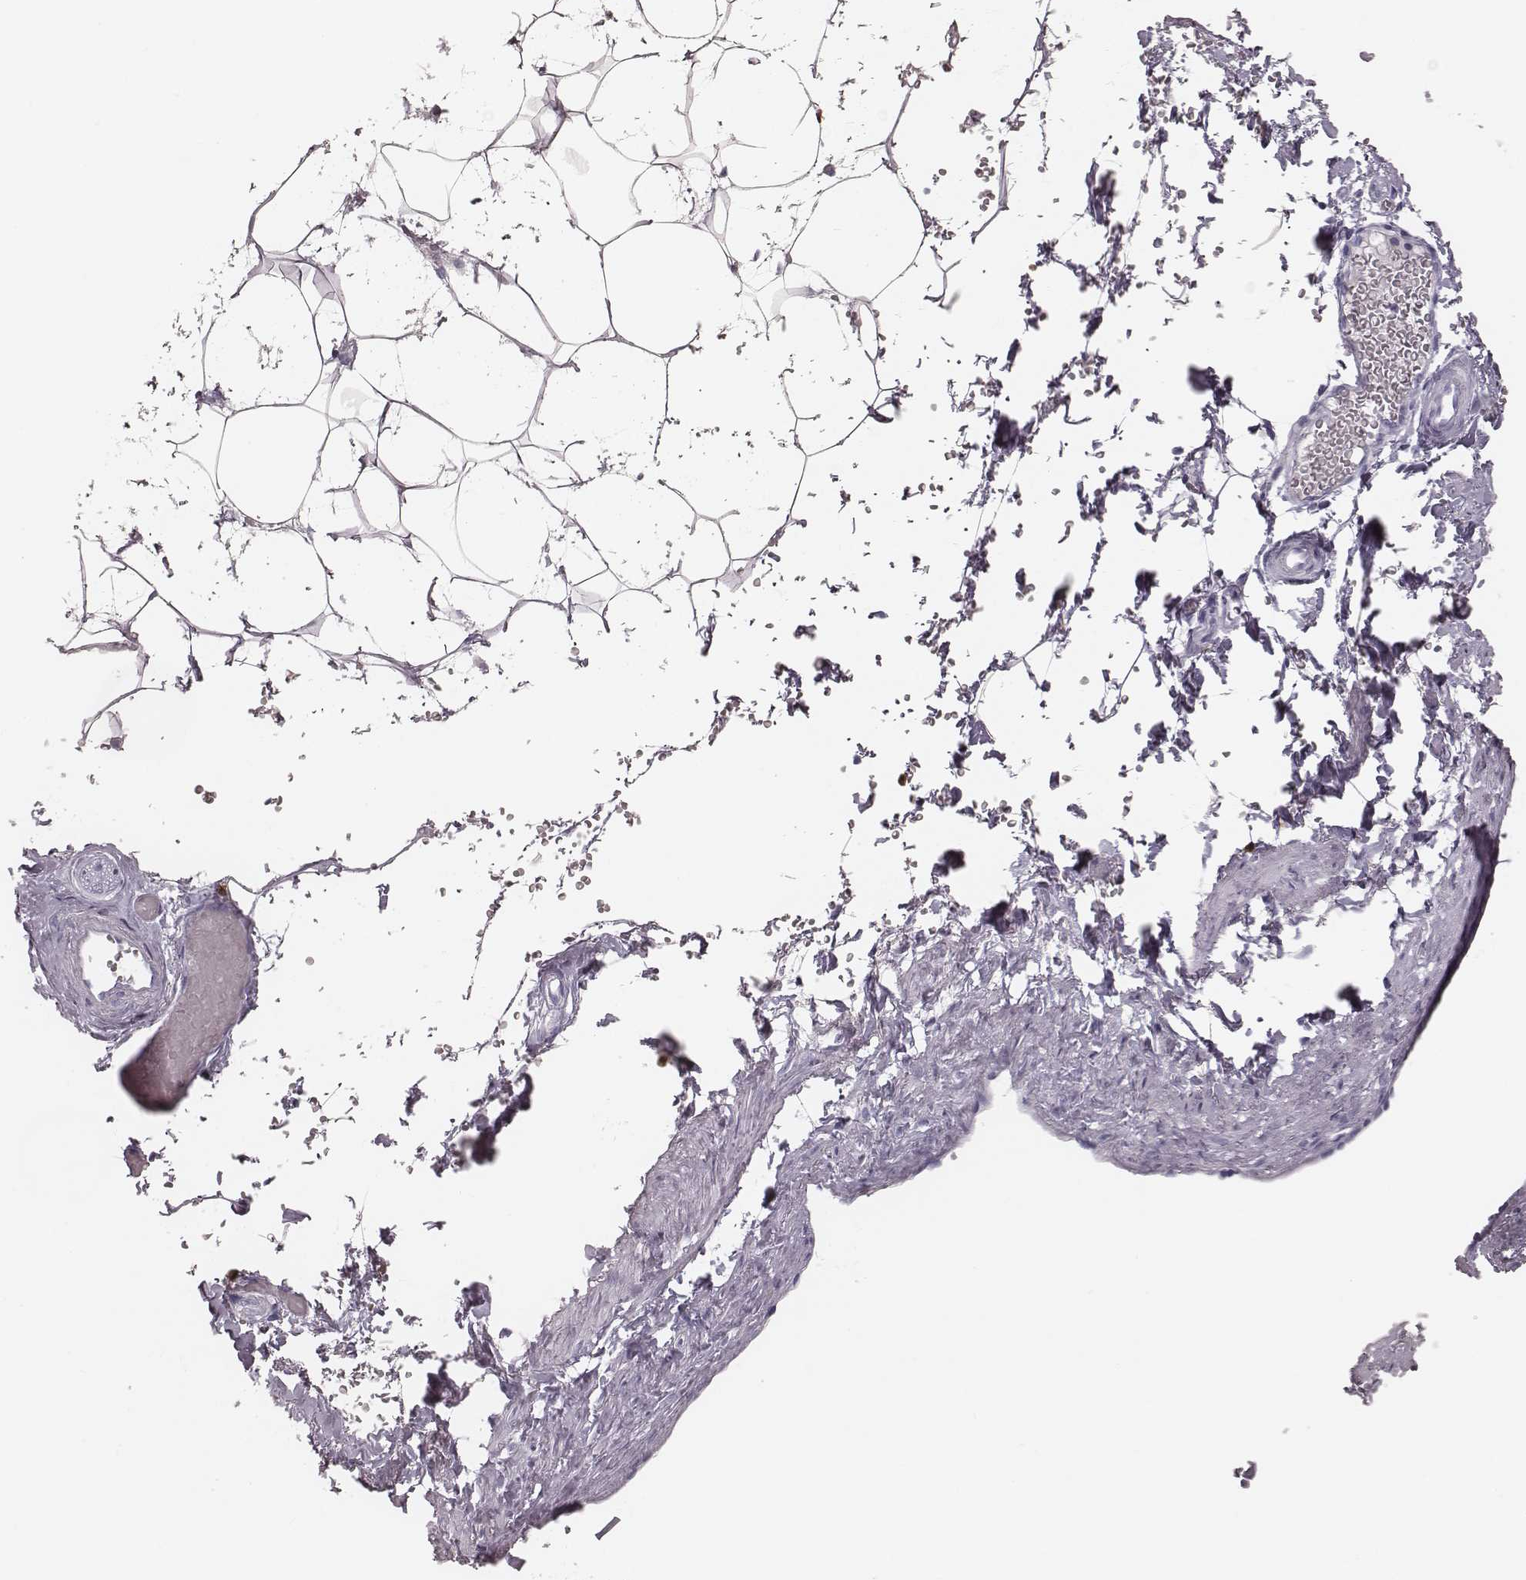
{"staining": {"intensity": "negative", "quantity": "none", "location": "none"}, "tissue": "adipose tissue", "cell_type": "Adipocytes", "image_type": "normal", "snomed": [{"axis": "morphology", "description": "Normal tissue, NOS"}, {"axis": "topography", "description": "Prostate"}, {"axis": "topography", "description": "Peripheral nerve tissue"}], "caption": "Immunohistochemistry (IHC) micrograph of benign adipose tissue: human adipose tissue stained with DAB (3,3'-diaminobenzidine) displays no significant protein positivity in adipocytes. The staining is performed using DAB (3,3'-diaminobenzidine) brown chromogen with nuclei counter-stained in using hematoxylin.", "gene": "ELANE", "patient": {"sex": "male", "age": 55}}